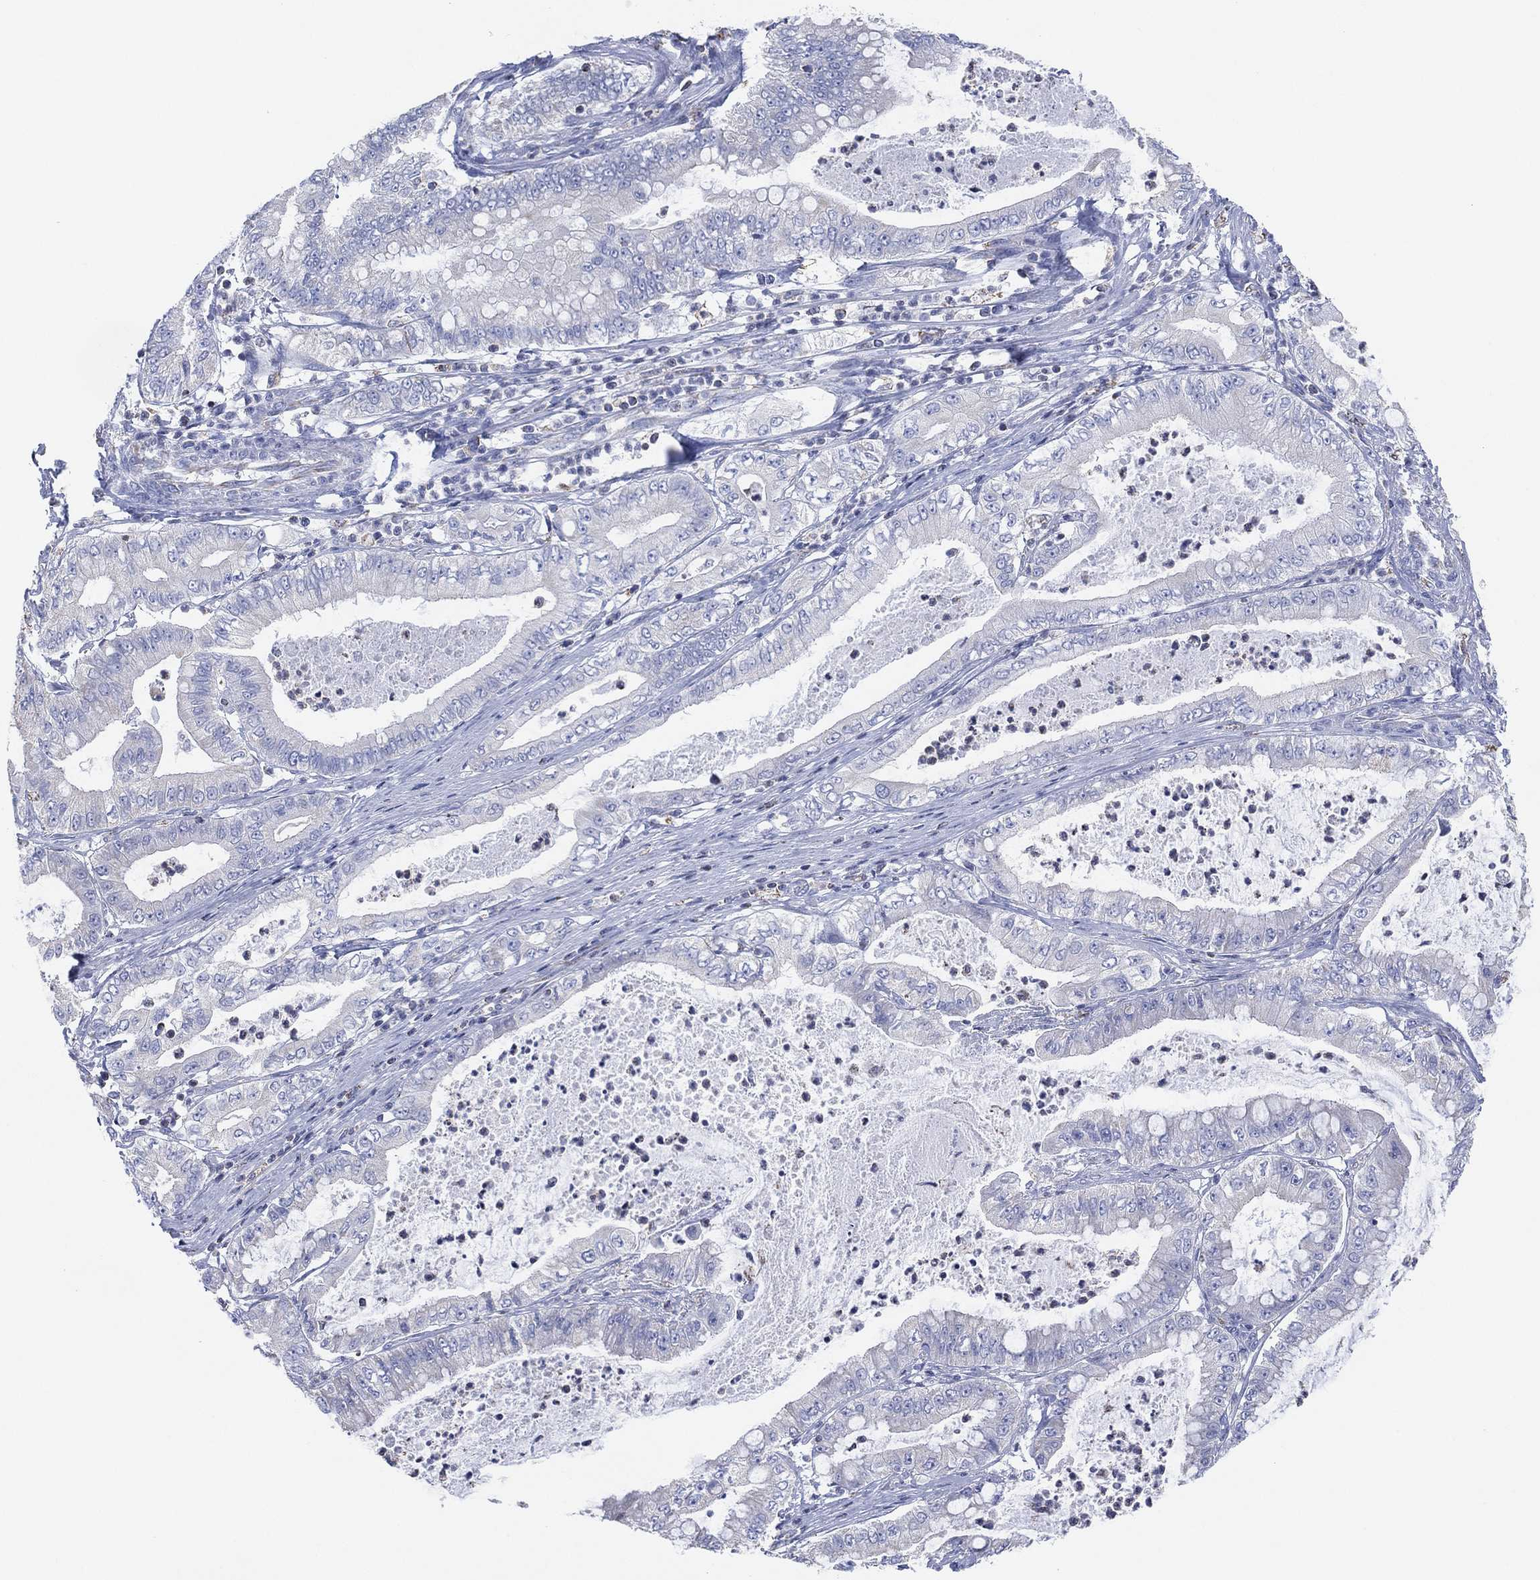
{"staining": {"intensity": "negative", "quantity": "none", "location": "none"}, "tissue": "pancreatic cancer", "cell_type": "Tumor cells", "image_type": "cancer", "snomed": [{"axis": "morphology", "description": "Adenocarcinoma, NOS"}, {"axis": "topography", "description": "Pancreas"}], "caption": "IHC of human pancreatic adenocarcinoma reveals no positivity in tumor cells. The staining was performed using DAB (3,3'-diaminobenzidine) to visualize the protein expression in brown, while the nuclei were stained in blue with hematoxylin (Magnification: 20x).", "gene": "CFTR", "patient": {"sex": "male", "age": 71}}